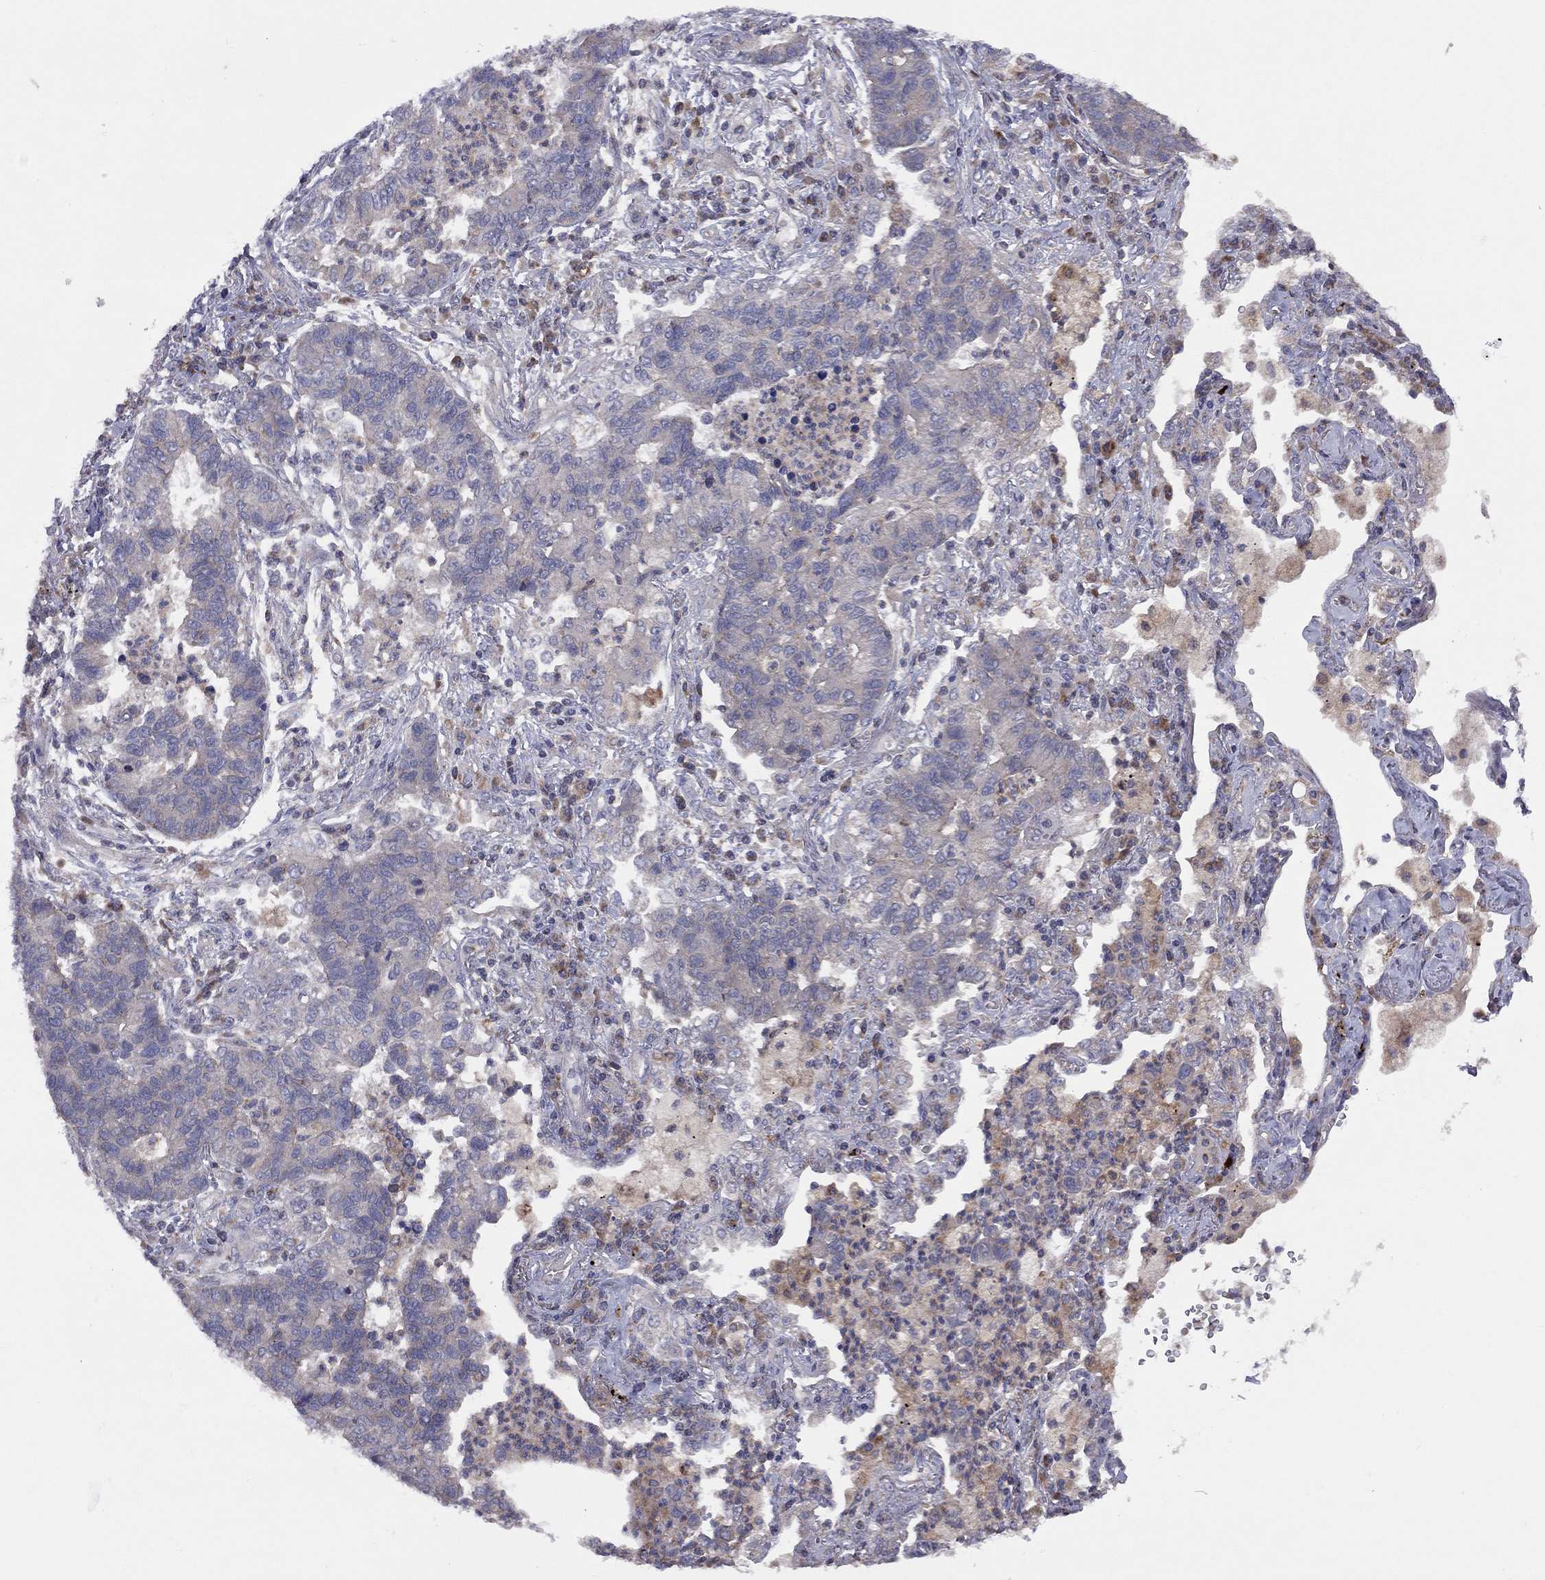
{"staining": {"intensity": "weak", "quantity": "<25%", "location": "cytoplasmic/membranous"}, "tissue": "lung cancer", "cell_type": "Tumor cells", "image_type": "cancer", "snomed": [{"axis": "morphology", "description": "Adenocarcinoma, NOS"}, {"axis": "topography", "description": "Lung"}], "caption": "Tumor cells show no significant protein staining in adenocarcinoma (lung).", "gene": "STARD3", "patient": {"sex": "female", "age": 57}}